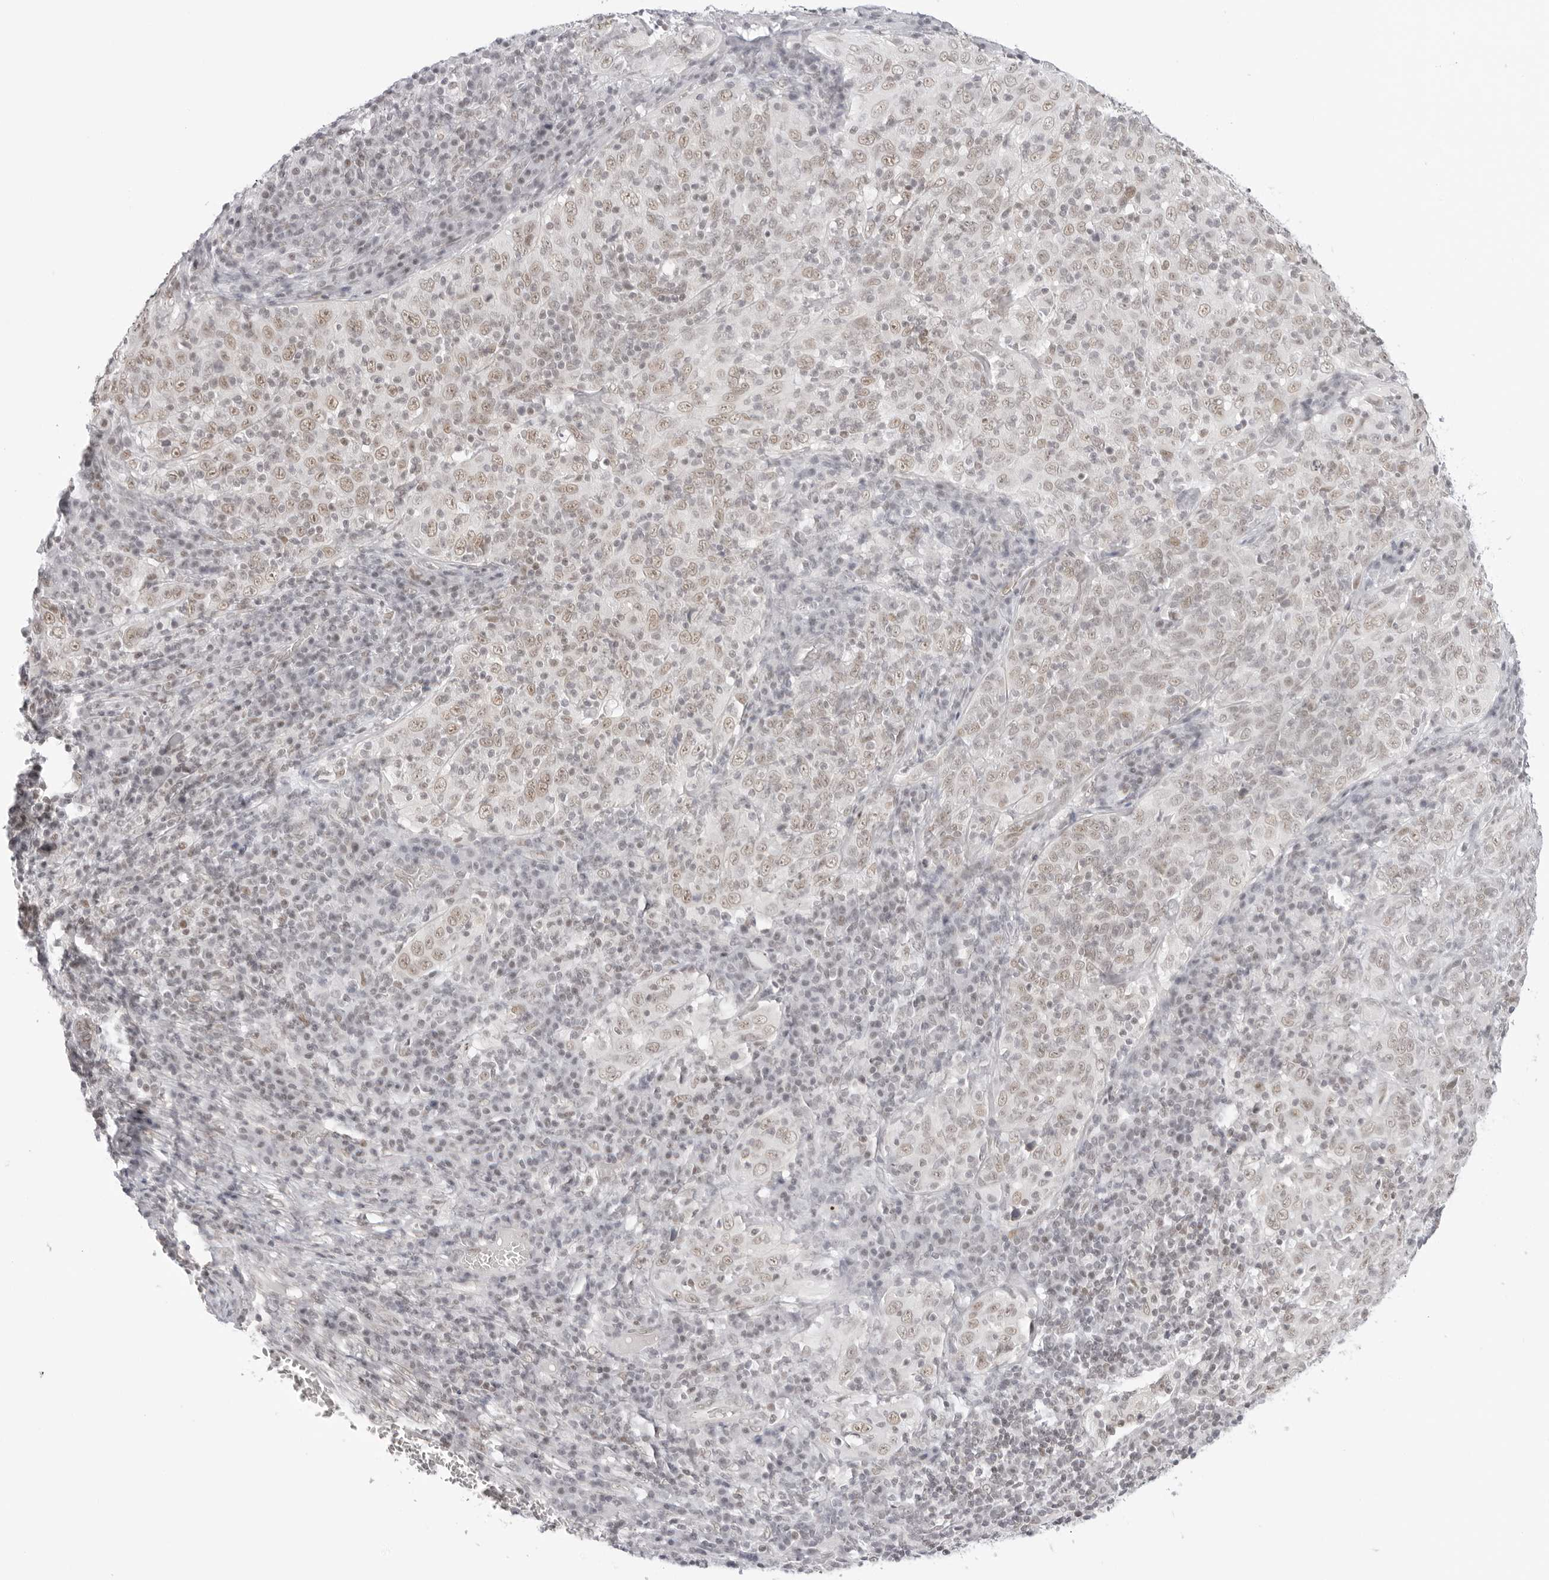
{"staining": {"intensity": "weak", "quantity": "25%-75%", "location": "nuclear"}, "tissue": "cervical cancer", "cell_type": "Tumor cells", "image_type": "cancer", "snomed": [{"axis": "morphology", "description": "Squamous cell carcinoma, NOS"}, {"axis": "topography", "description": "Cervix"}], "caption": "Cervical cancer was stained to show a protein in brown. There is low levels of weak nuclear positivity in about 25%-75% of tumor cells.", "gene": "TCIM", "patient": {"sex": "female", "age": 46}}